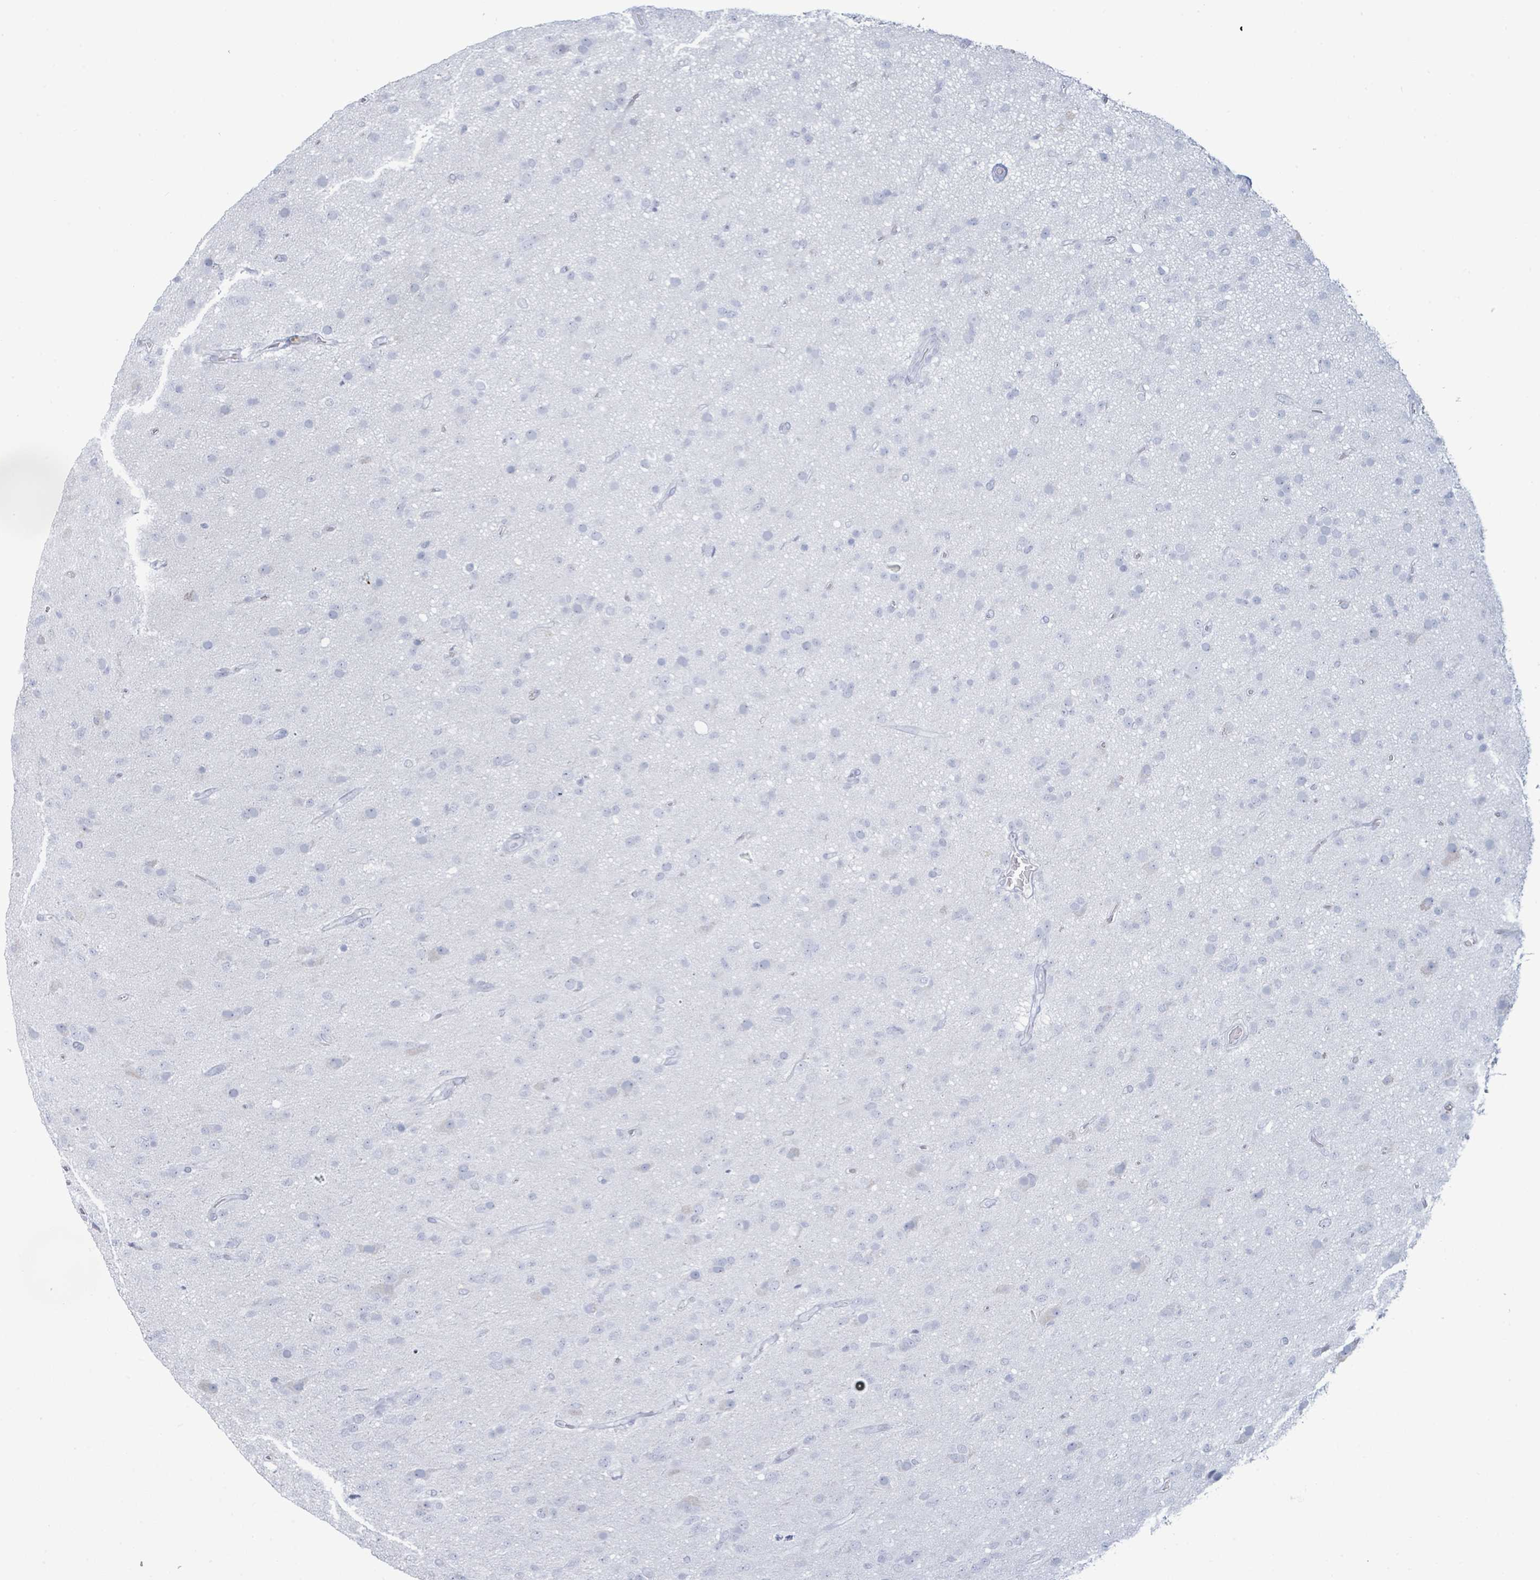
{"staining": {"intensity": "negative", "quantity": "none", "location": "none"}, "tissue": "glioma", "cell_type": "Tumor cells", "image_type": "cancer", "snomed": [{"axis": "morphology", "description": "Glioma, malignant, Low grade"}, {"axis": "topography", "description": "Brain"}], "caption": "Immunohistochemical staining of human malignant low-grade glioma demonstrates no significant positivity in tumor cells.", "gene": "PGA3", "patient": {"sex": "male", "age": 65}}